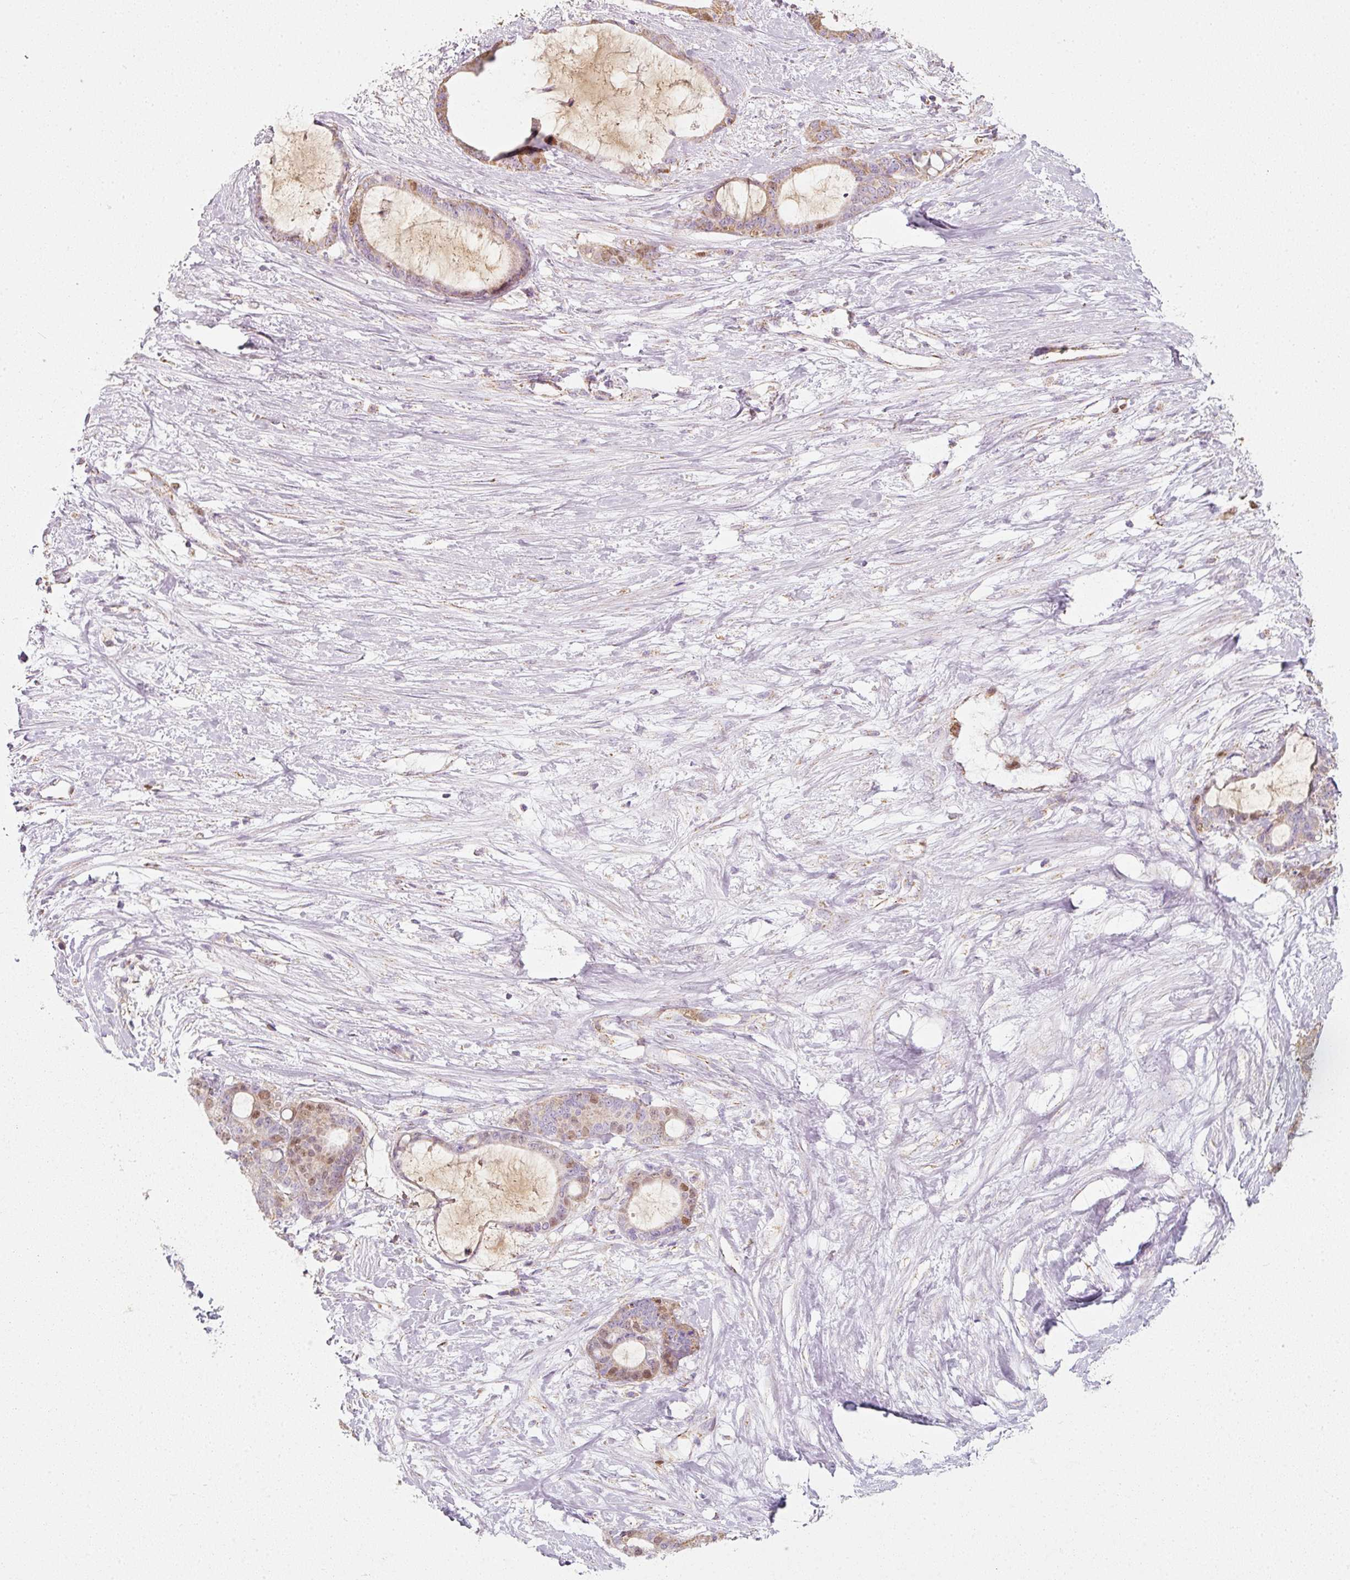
{"staining": {"intensity": "moderate", "quantity": "25%-75%", "location": "cytoplasmic/membranous,nuclear"}, "tissue": "liver cancer", "cell_type": "Tumor cells", "image_type": "cancer", "snomed": [{"axis": "morphology", "description": "Normal tissue, NOS"}, {"axis": "morphology", "description": "Cholangiocarcinoma"}, {"axis": "topography", "description": "Liver"}, {"axis": "topography", "description": "Peripheral nerve tissue"}], "caption": "Immunohistochemistry of liver cancer reveals medium levels of moderate cytoplasmic/membranous and nuclear positivity in approximately 25%-75% of tumor cells.", "gene": "DUT", "patient": {"sex": "female", "age": 73}}